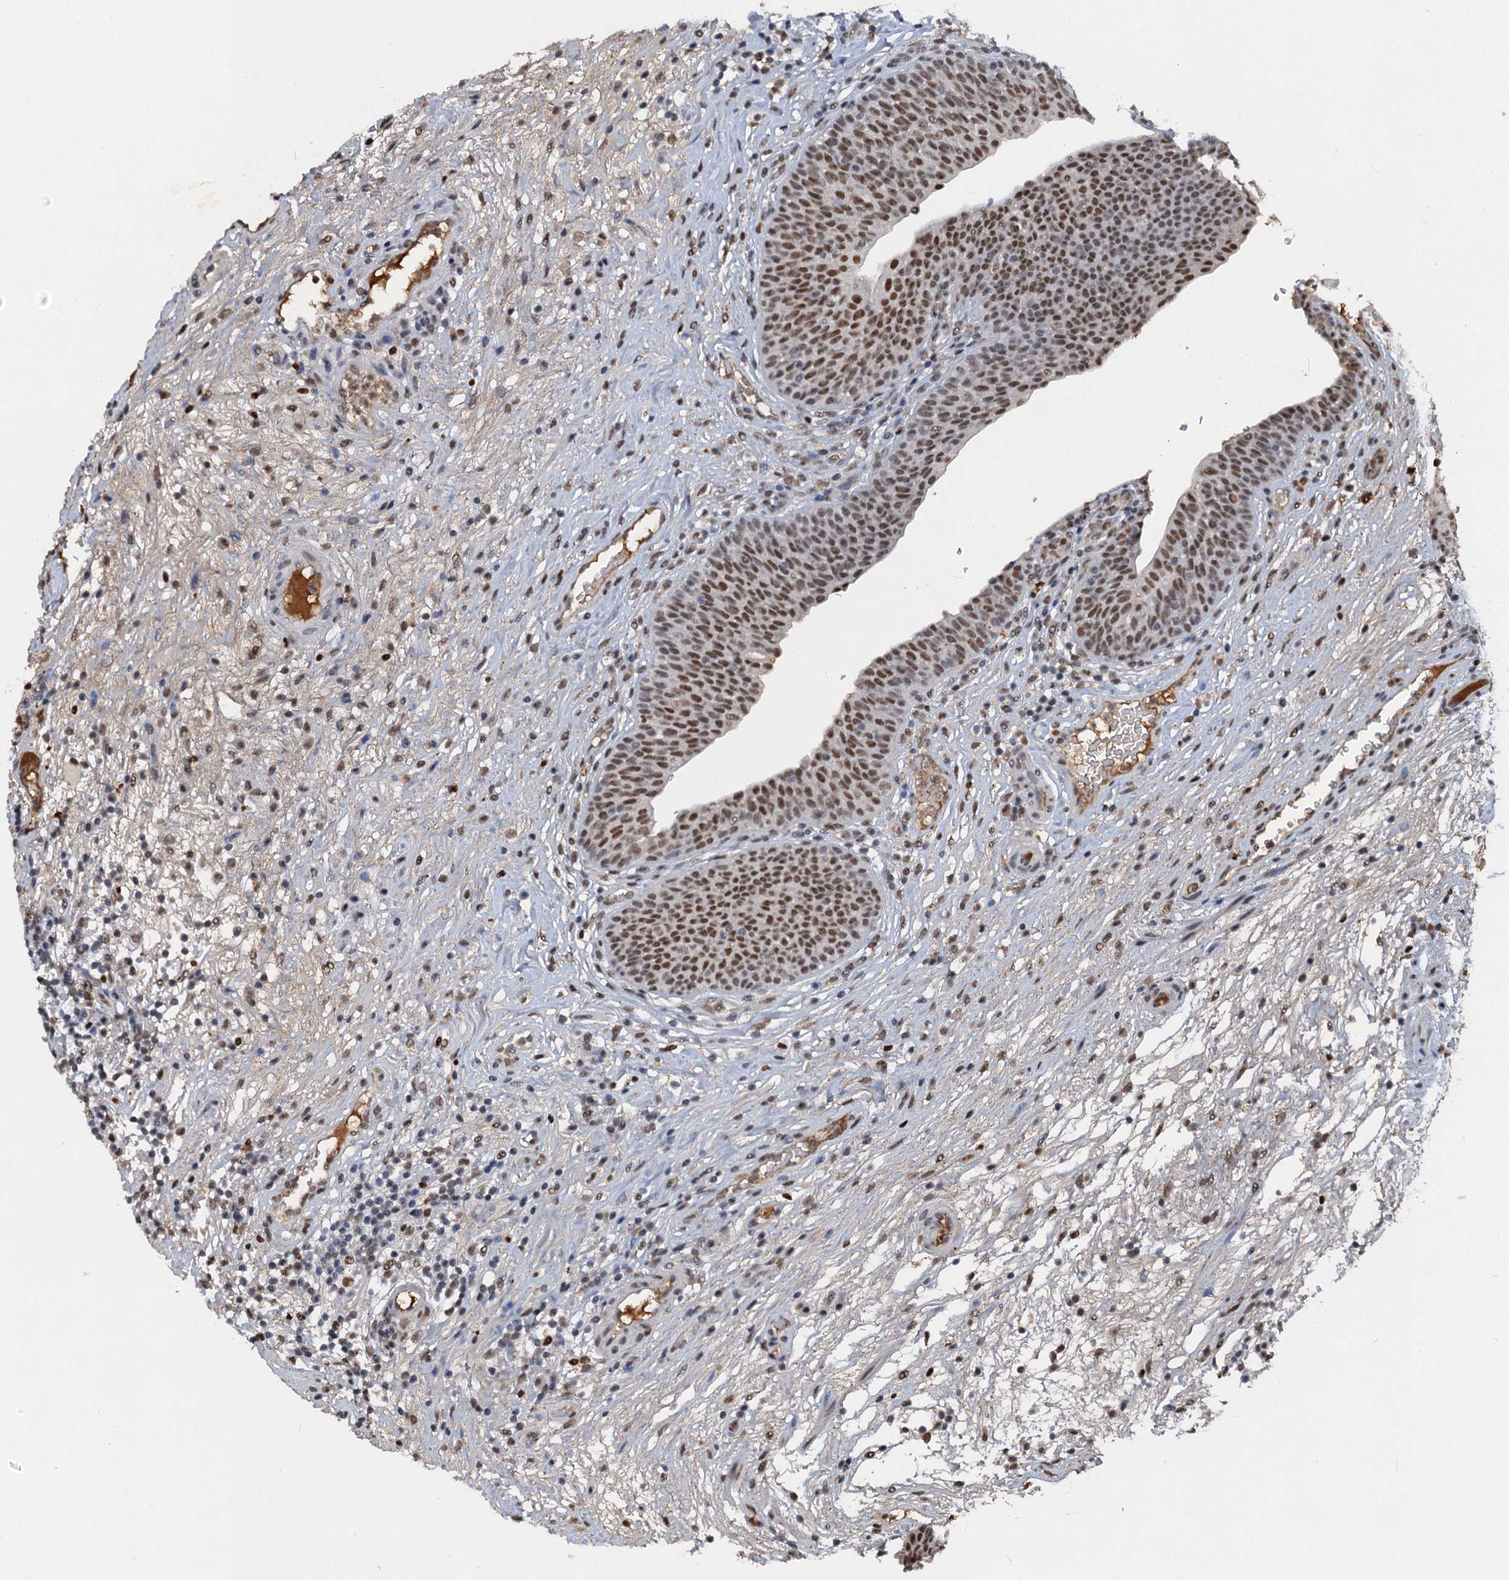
{"staining": {"intensity": "moderate", "quantity": ">75%", "location": "nuclear"}, "tissue": "urinary bladder", "cell_type": "Urothelial cells", "image_type": "normal", "snomed": [{"axis": "morphology", "description": "Normal tissue, NOS"}, {"axis": "topography", "description": "Urinary bladder"}], "caption": "Immunohistochemistry (IHC) image of normal urinary bladder stained for a protein (brown), which demonstrates medium levels of moderate nuclear staining in approximately >75% of urothelial cells.", "gene": "CSTF3", "patient": {"sex": "male", "age": 71}}